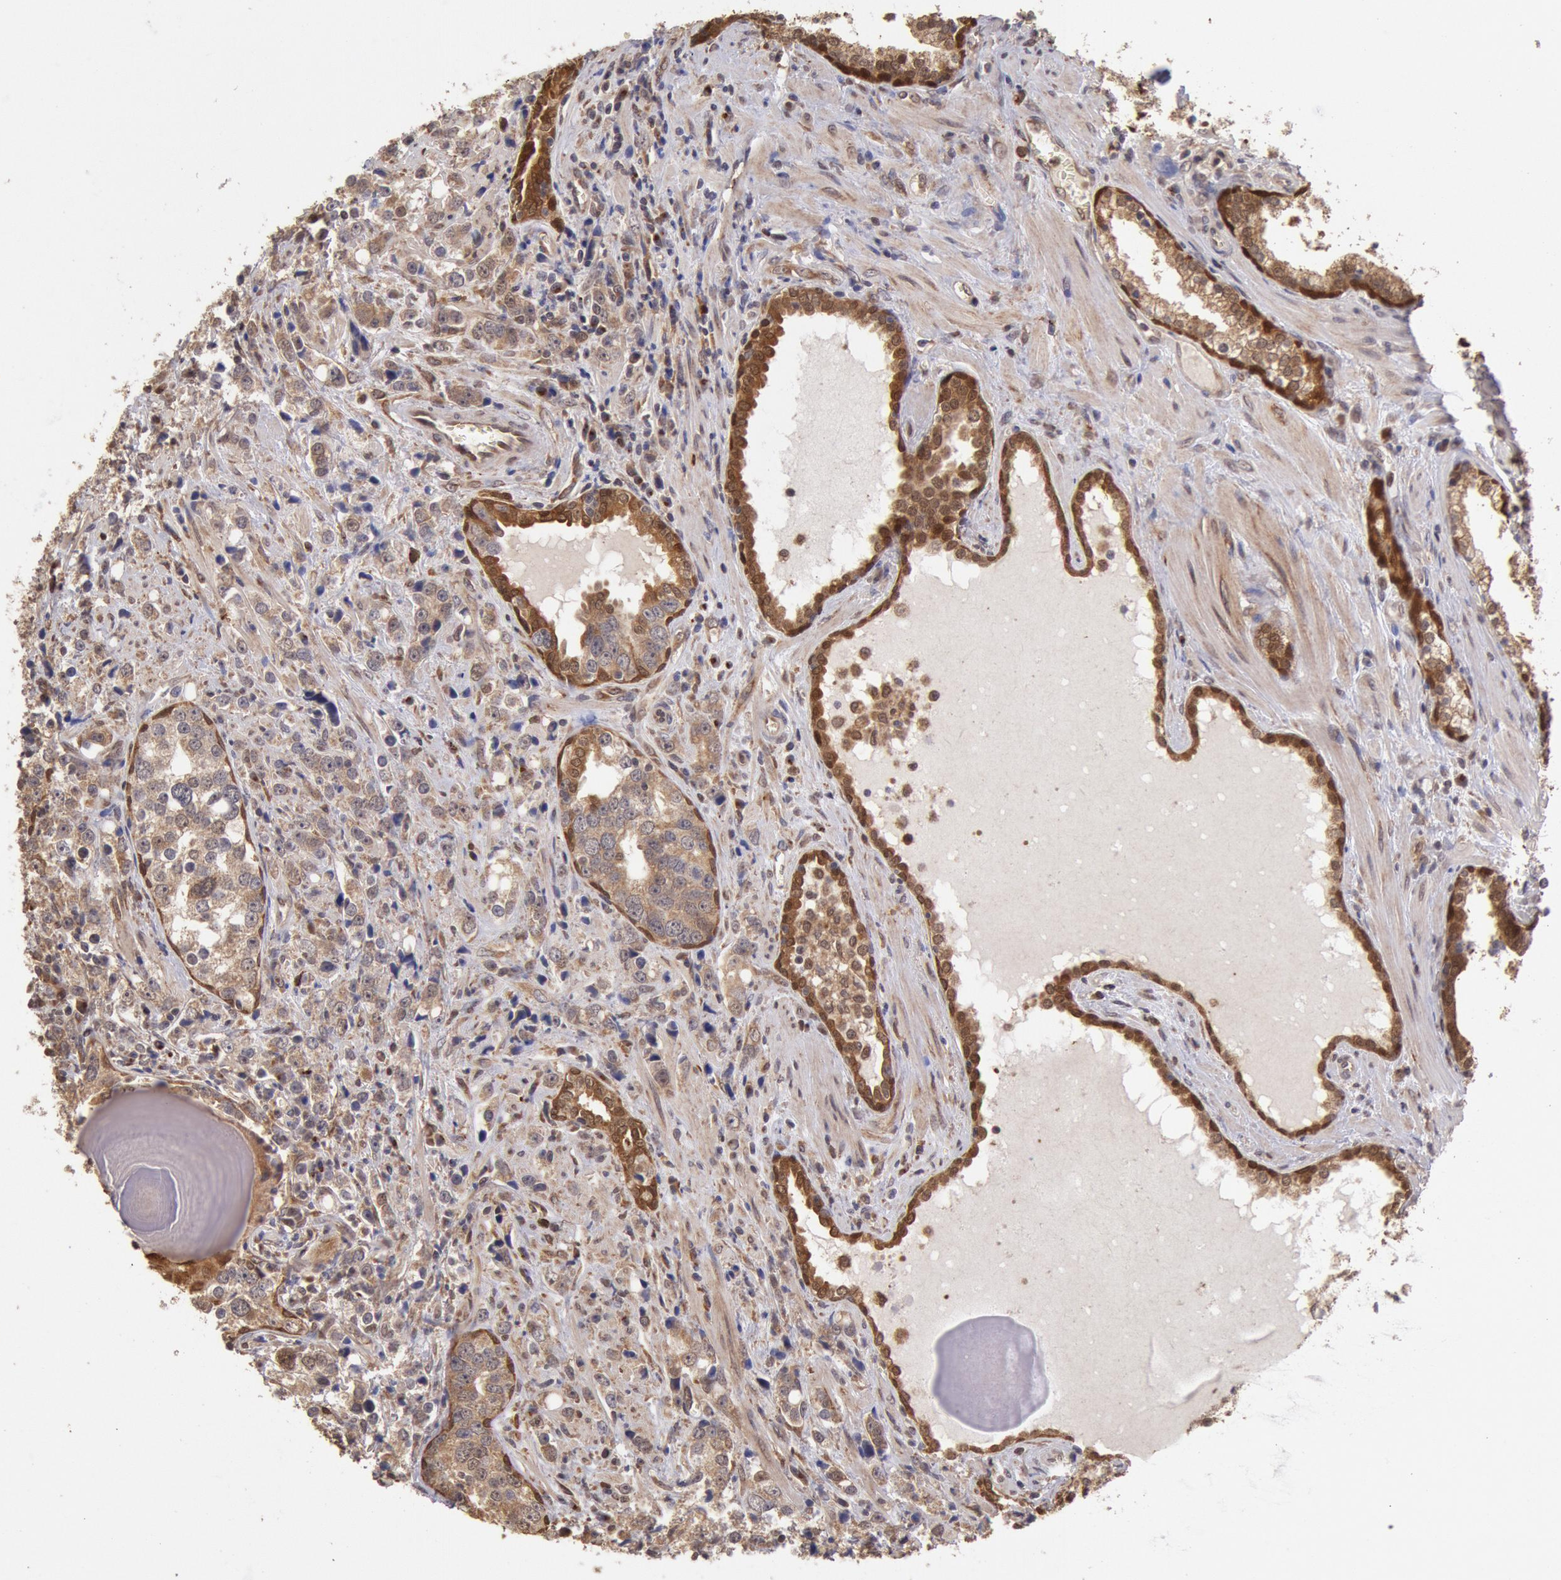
{"staining": {"intensity": "moderate", "quantity": ">75%", "location": "cytoplasmic/membranous"}, "tissue": "prostate cancer", "cell_type": "Tumor cells", "image_type": "cancer", "snomed": [{"axis": "morphology", "description": "Adenocarcinoma, High grade"}, {"axis": "topography", "description": "Prostate"}], "caption": "Human high-grade adenocarcinoma (prostate) stained with a brown dye displays moderate cytoplasmic/membranous positive expression in approximately >75% of tumor cells.", "gene": "COMT", "patient": {"sex": "male", "age": 71}}